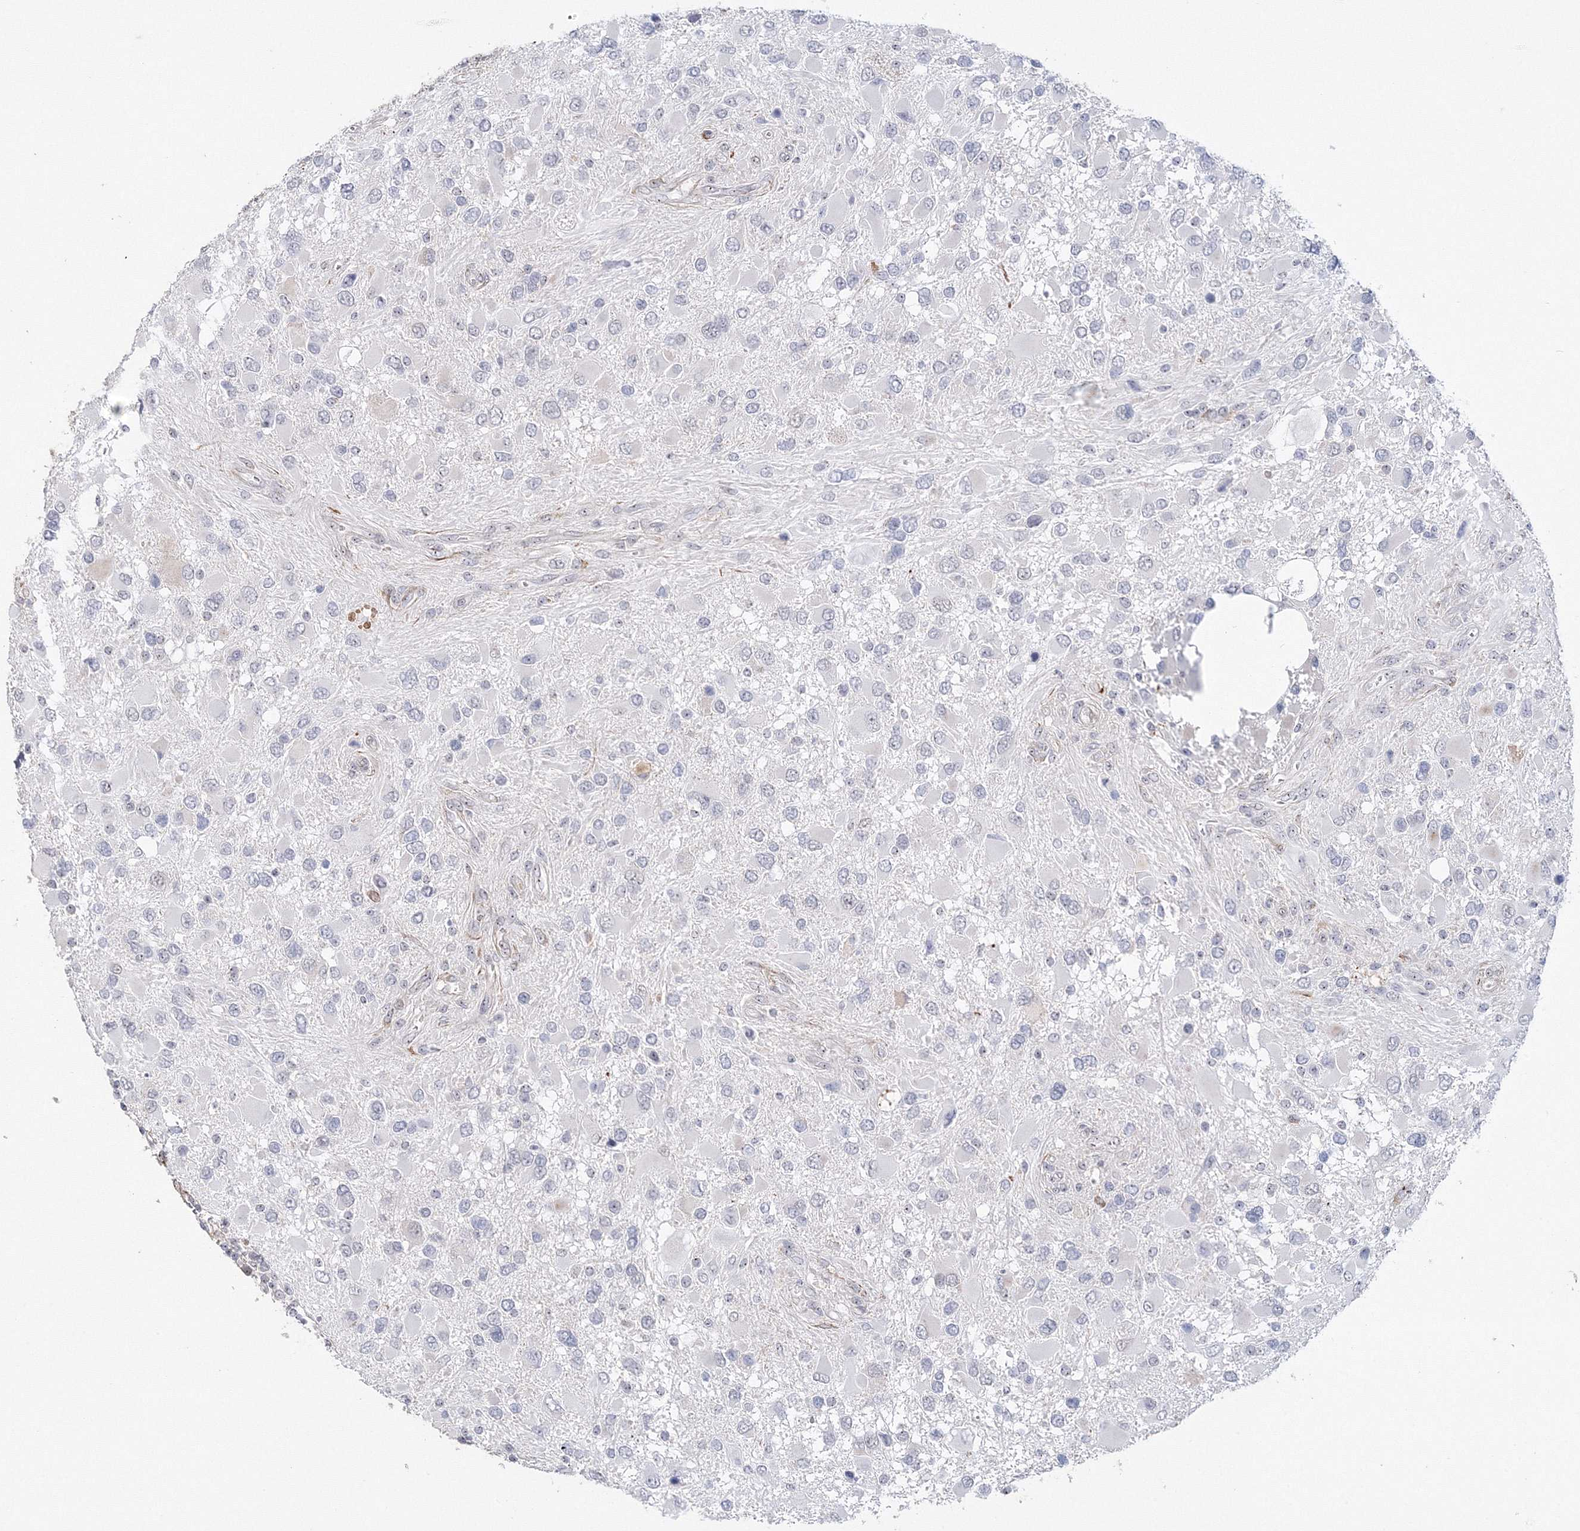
{"staining": {"intensity": "negative", "quantity": "none", "location": "none"}, "tissue": "glioma", "cell_type": "Tumor cells", "image_type": "cancer", "snomed": [{"axis": "morphology", "description": "Glioma, malignant, High grade"}, {"axis": "topography", "description": "Brain"}], "caption": "This is an IHC micrograph of human malignant high-grade glioma. There is no staining in tumor cells.", "gene": "SIRT7", "patient": {"sex": "male", "age": 53}}